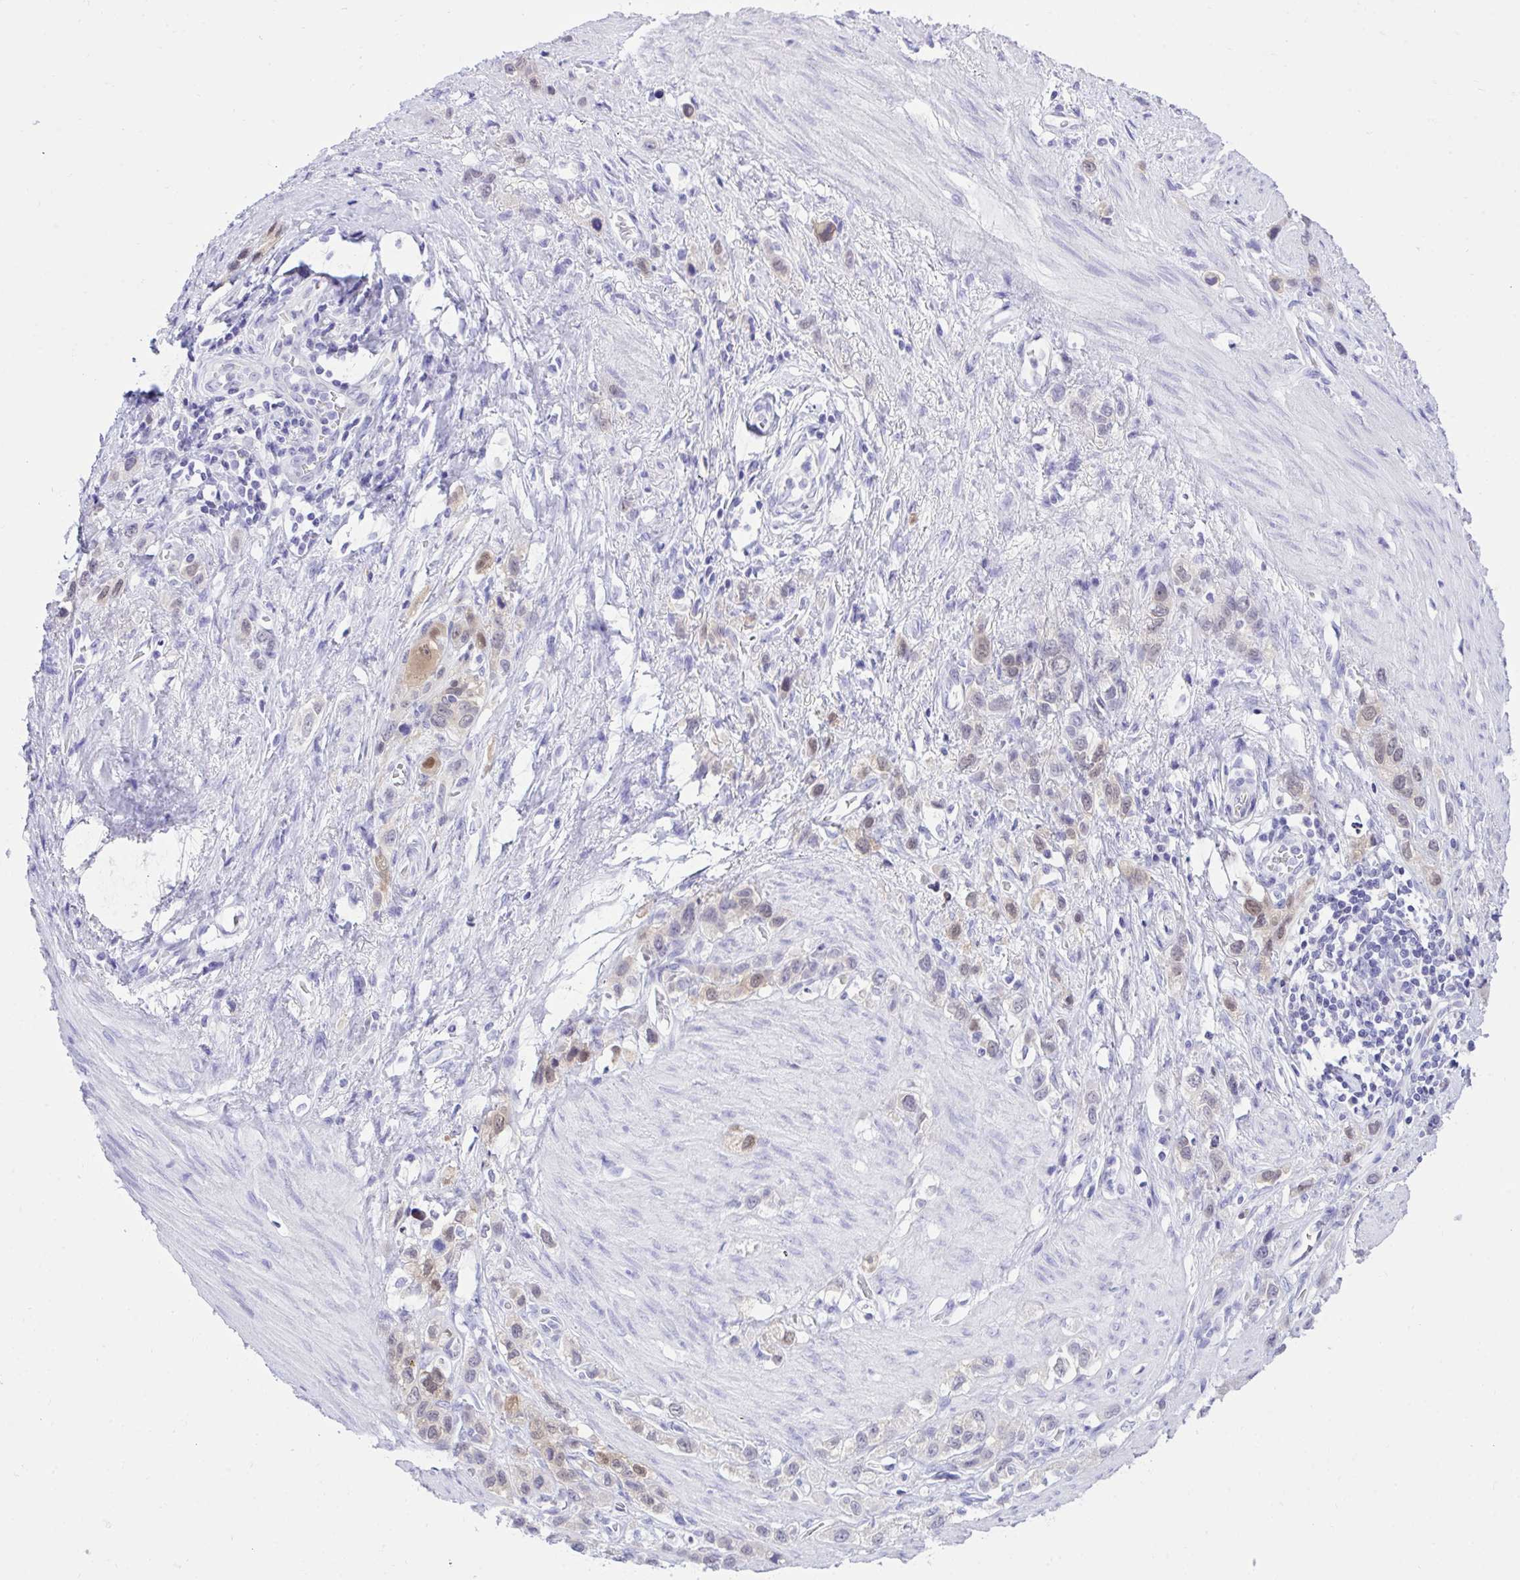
{"staining": {"intensity": "weak", "quantity": "25%-75%", "location": "cytoplasmic/membranous,nuclear"}, "tissue": "stomach cancer", "cell_type": "Tumor cells", "image_type": "cancer", "snomed": [{"axis": "morphology", "description": "Adenocarcinoma, NOS"}, {"axis": "topography", "description": "Stomach"}], "caption": "Immunohistochemistry (IHC) photomicrograph of human stomach cancer (adenocarcinoma) stained for a protein (brown), which exhibits low levels of weak cytoplasmic/membranous and nuclear expression in about 25%-75% of tumor cells.", "gene": "PGM2L1", "patient": {"sex": "female", "age": 65}}